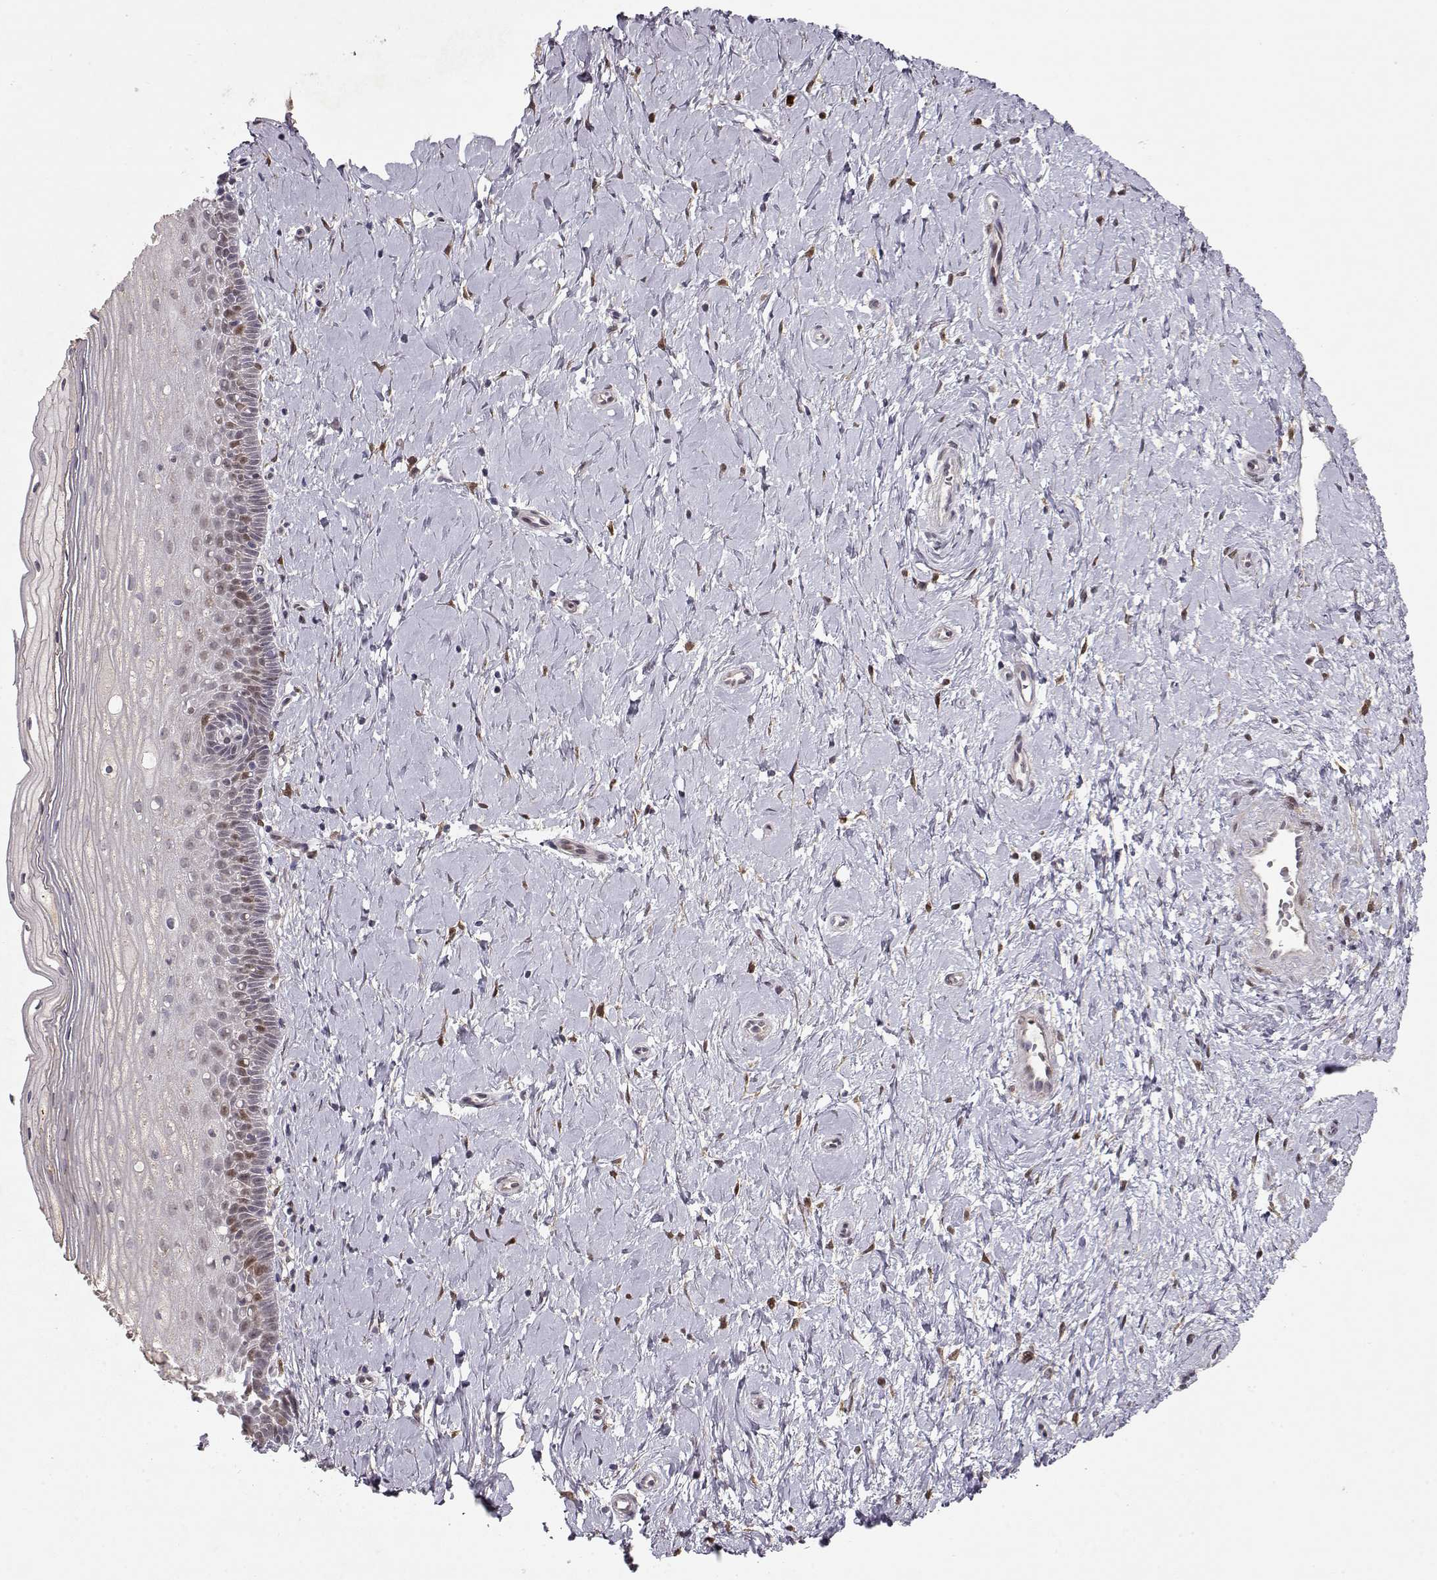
{"staining": {"intensity": "weak", "quantity": "25%-75%", "location": "cytoplasmic/membranous"}, "tissue": "cervix", "cell_type": "Glandular cells", "image_type": "normal", "snomed": [{"axis": "morphology", "description": "Normal tissue, NOS"}, {"axis": "topography", "description": "Cervix"}], "caption": "IHC photomicrograph of benign cervix: human cervix stained using IHC exhibits low levels of weak protein expression localized specifically in the cytoplasmic/membranous of glandular cells, appearing as a cytoplasmic/membranous brown color.", "gene": "CDK4", "patient": {"sex": "female", "age": 37}}